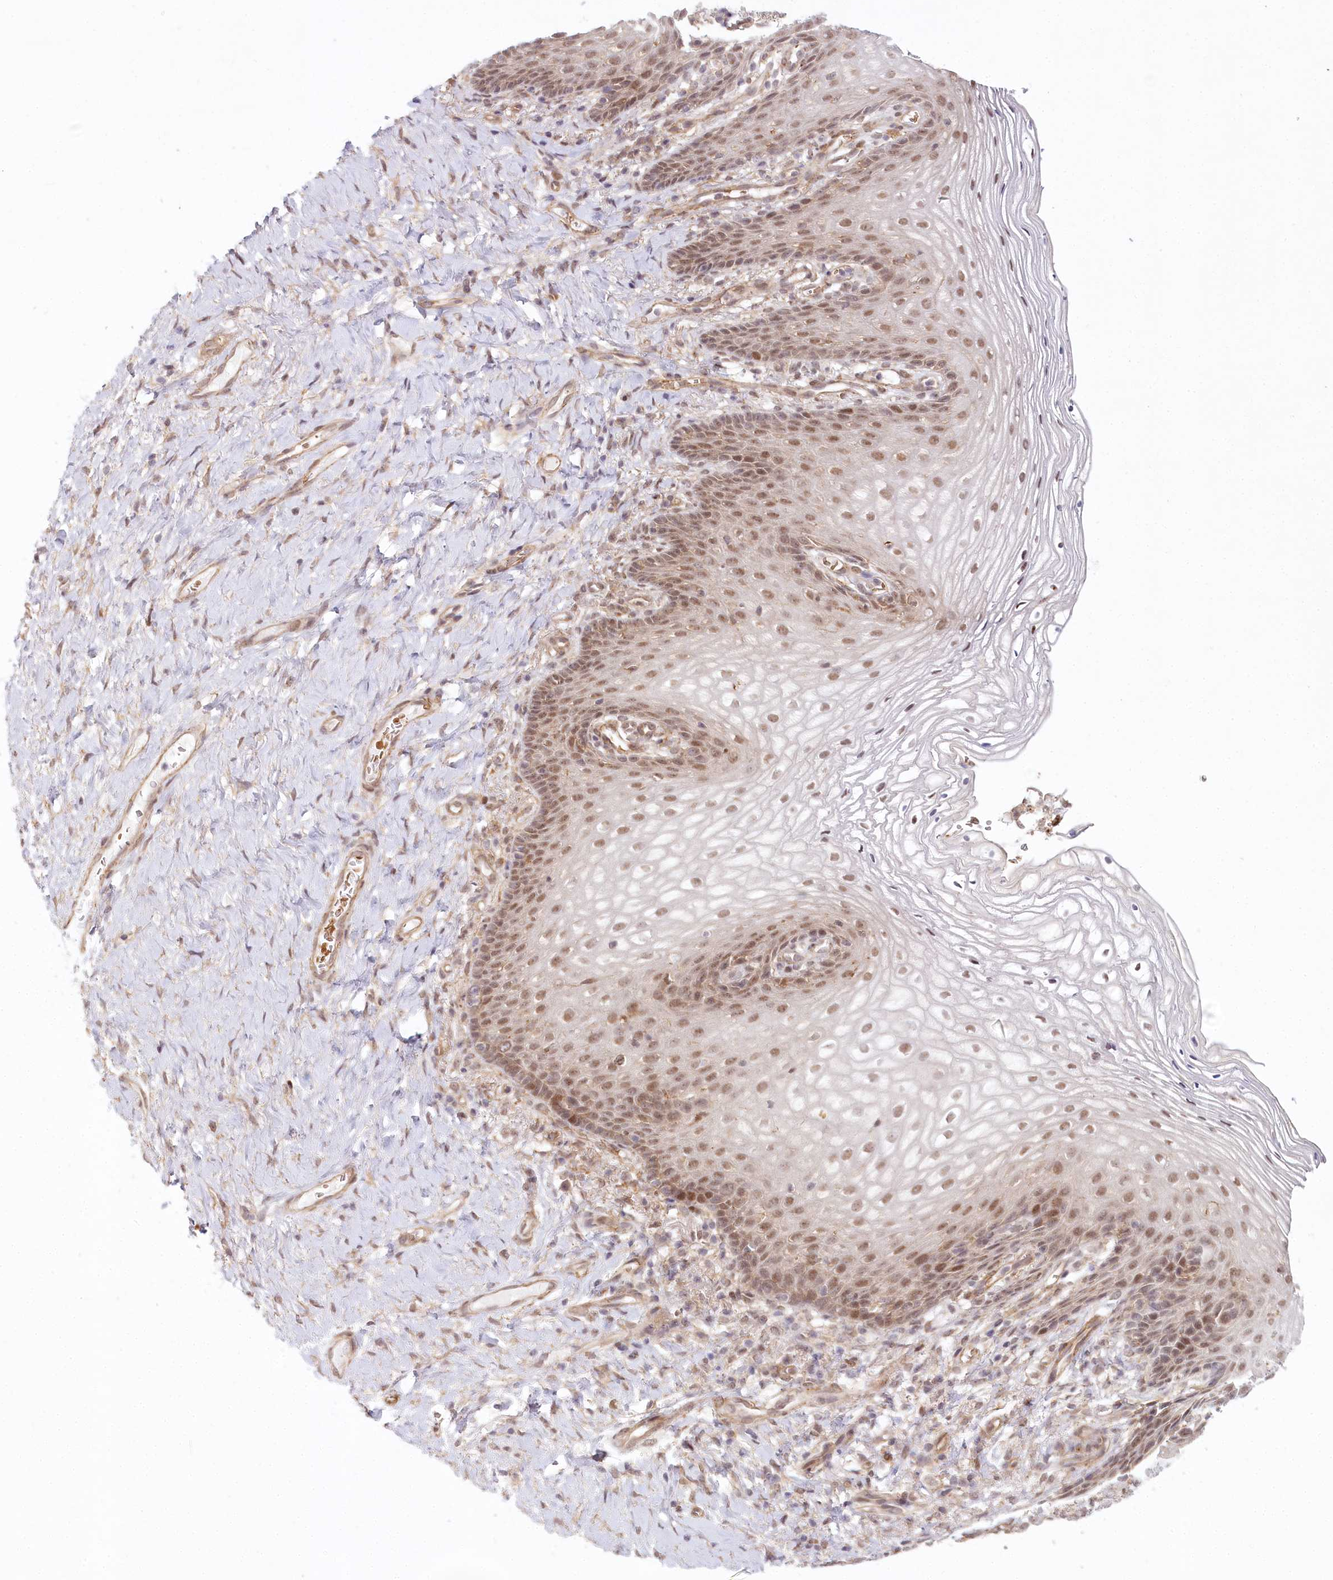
{"staining": {"intensity": "moderate", "quantity": "25%-75%", "location": "nuclear"}, "tissue": "vagina", "cell_type": "Squamous epithelial cells", "image_type": "normal", "snomed": [{"axis": "morphology", "description": "Normal tissue, NOS"}, {"axis": "topography", "description": "Vagina"}], "caption": "Squamous epithelial cells demonstrate medium levels of moderate nuclear staining in approximately 25%-75% of cells in benign human vagina. Nuclei are stained in blue.", "gene": "TUBGCP2", "patient": {"sex": "female", "age": 60}}